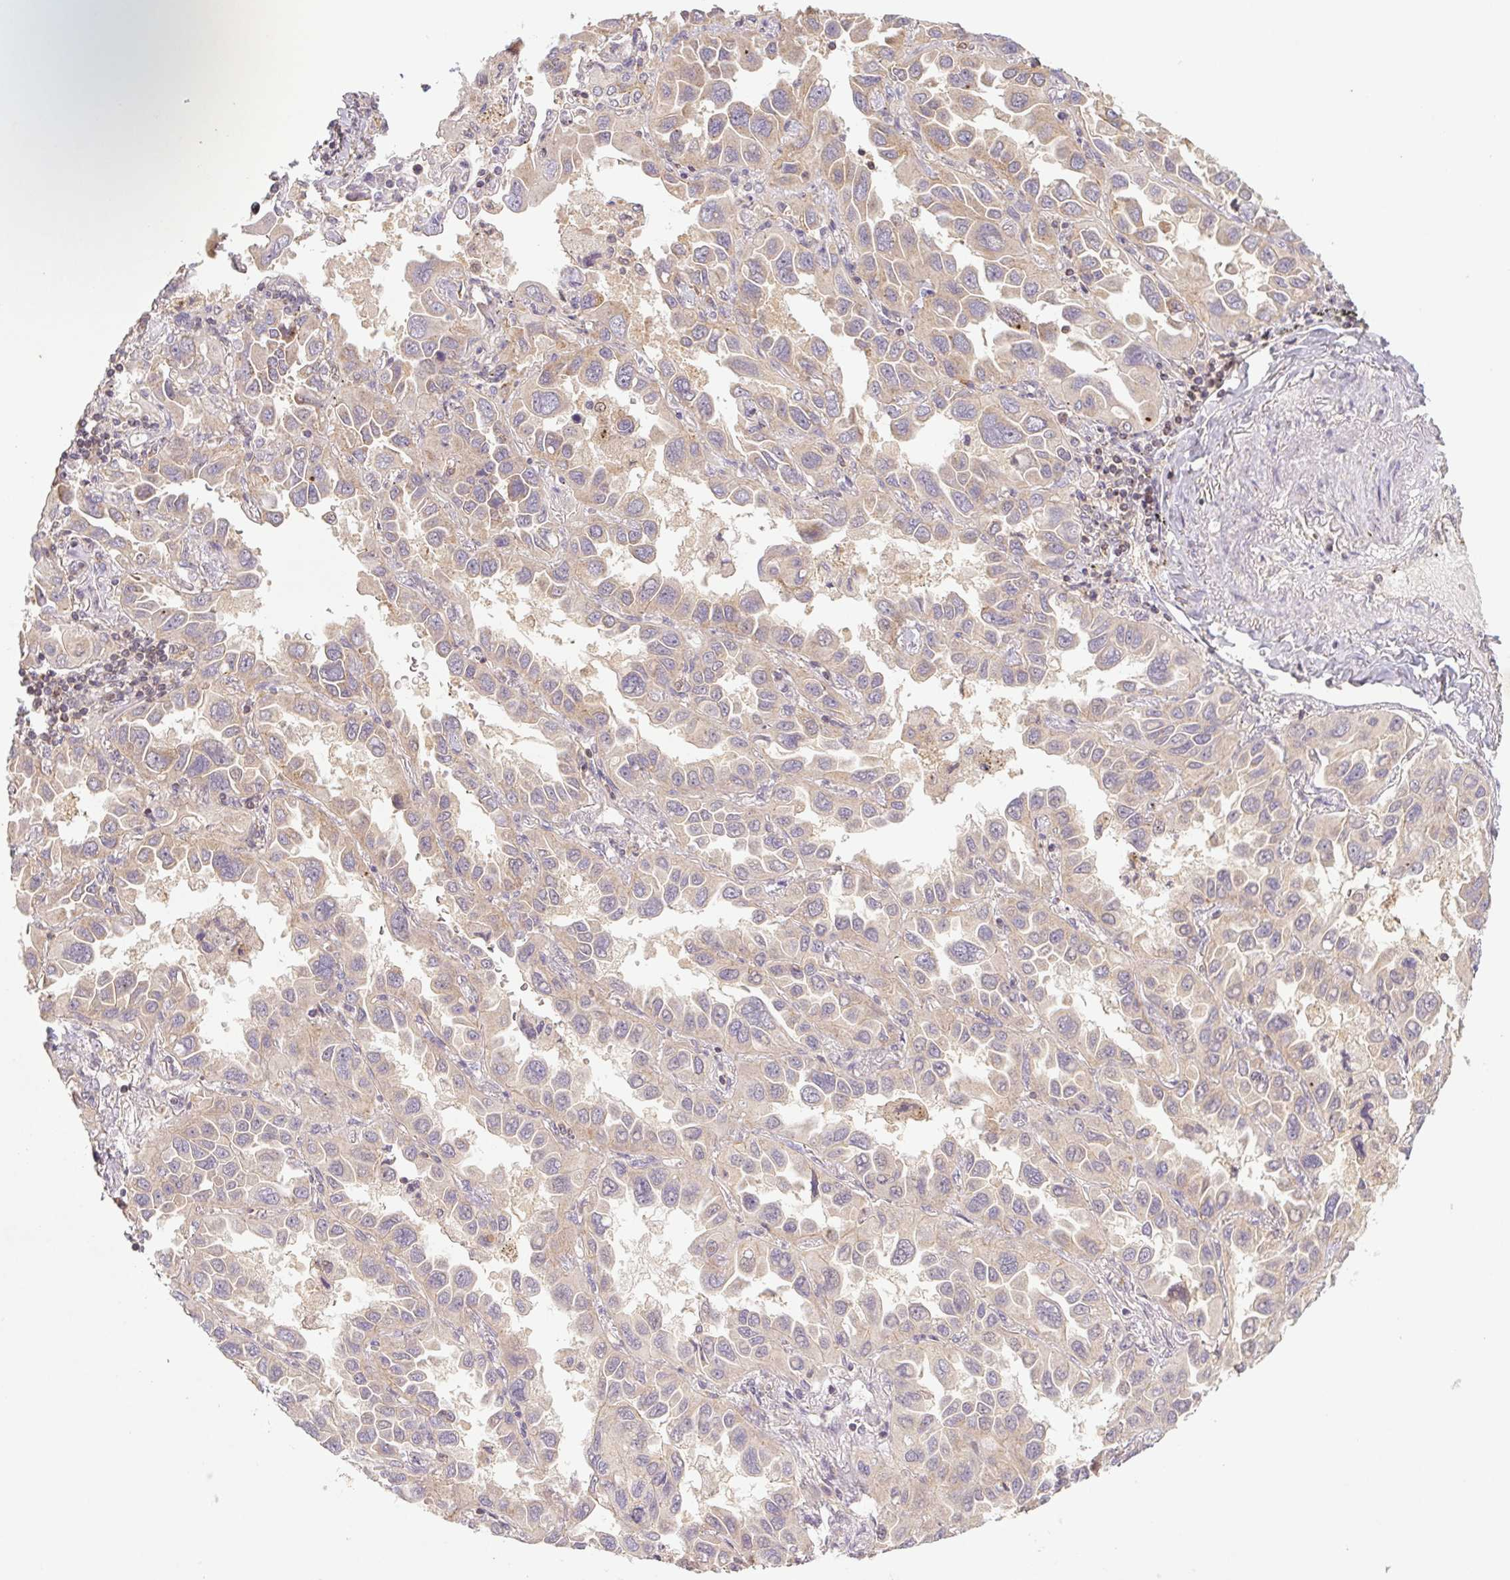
{"staining": {"intensity": "weak", "quantity": "25%-75%", "location": "cytoplasmic/membranous"}, "tissue": "lung cancer", "cell_type": "Tumor cells", "image_type": "cancer", "snomed": [{"axis": "morphology", "description": "Adenocarcinoma, NOS"}, {"axis": "topography", "description": "Lung"}], "caption": "Protein staining of lung cancer tissue shows weak cytoplasmic/membranous expression in approximately 25%-75% of tumor cells.", "gene": "MTHFD1", "patient": {"sex": "male", "age": 64}}